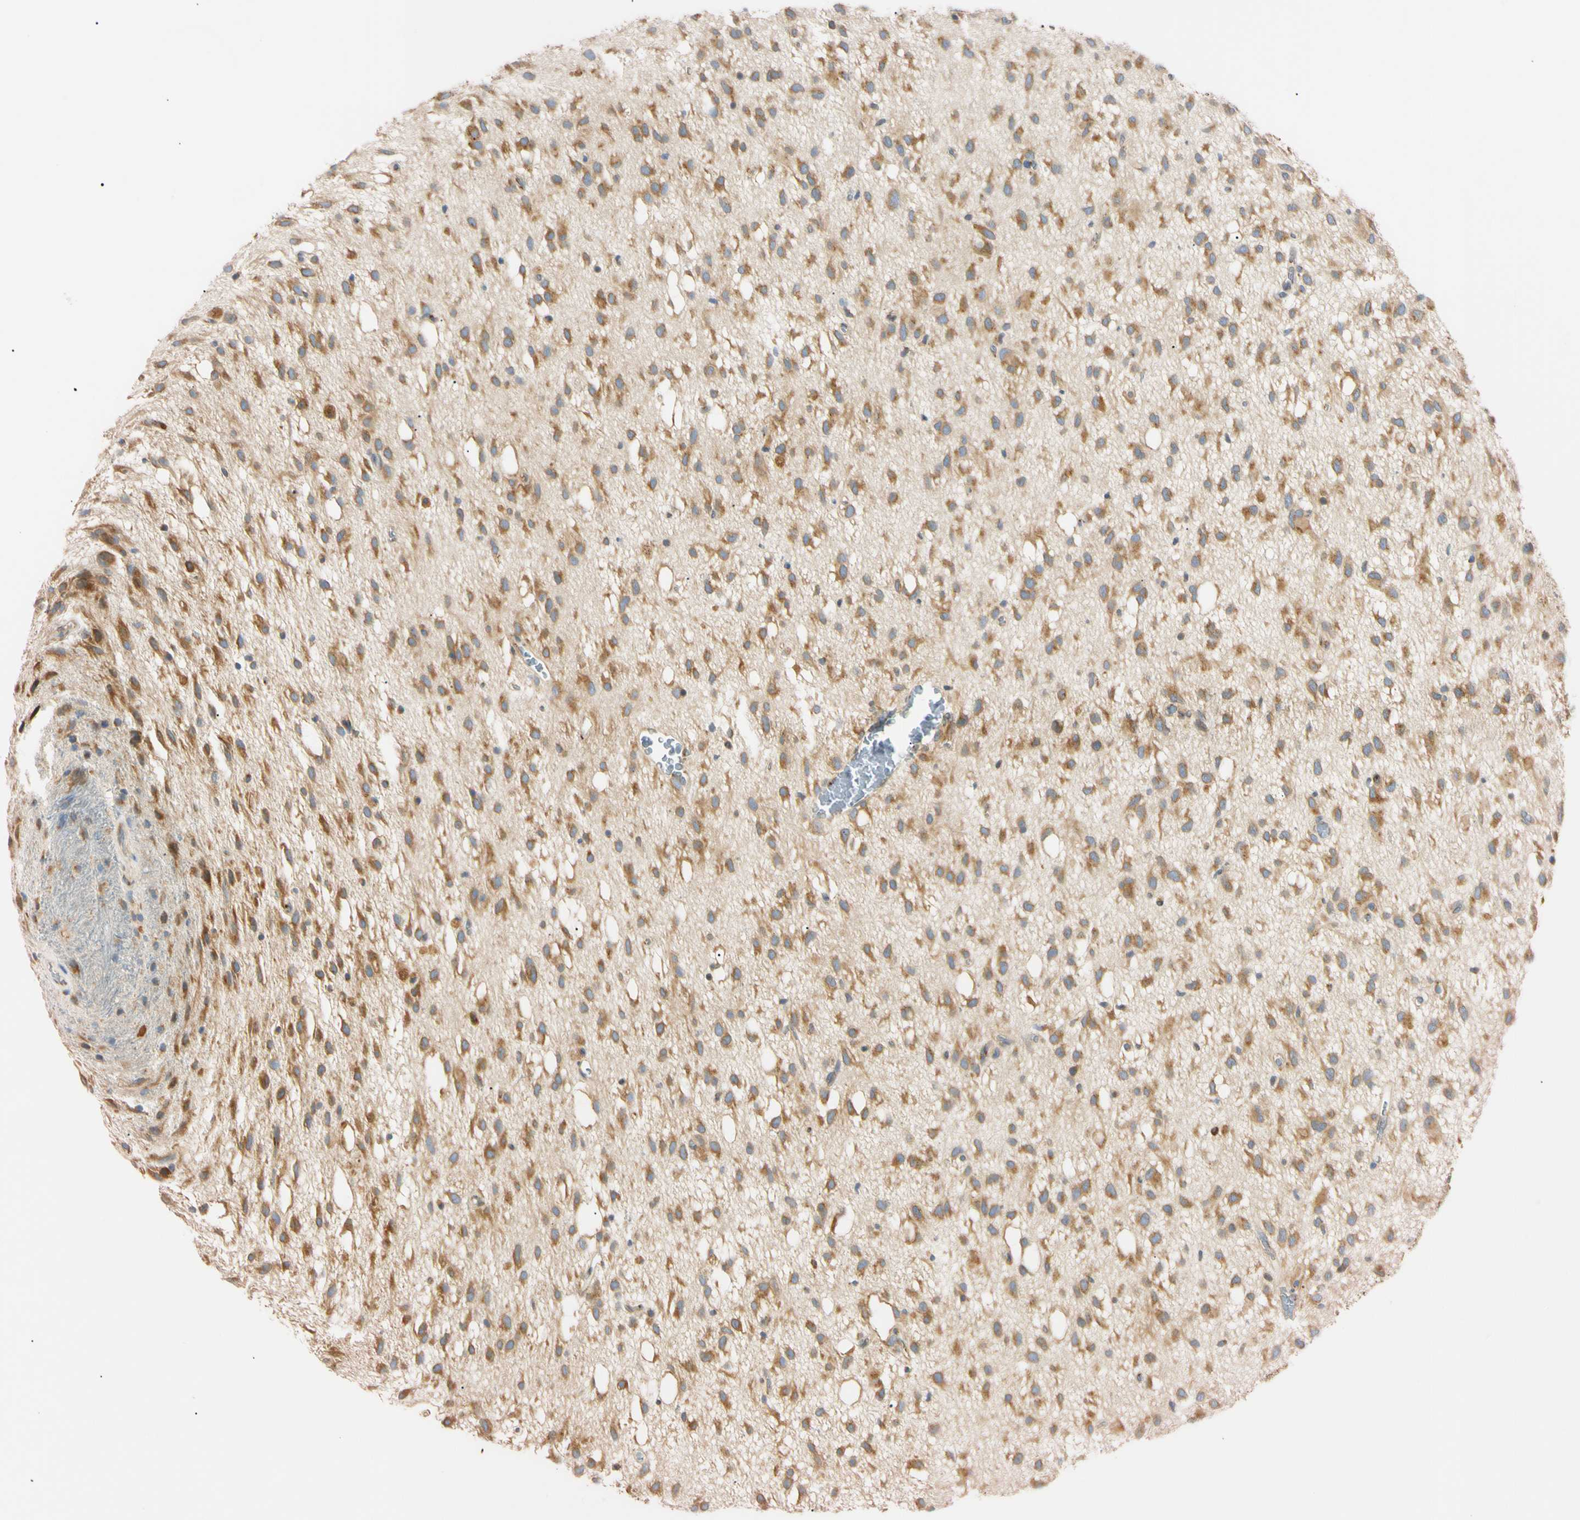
{"staining": {"intensity": "moderate", "quantity": ">75%", "location": "cytoplasmic/membranous"}, "tissue": "glioma", "cell_type": "Tumor cells", "image_type": "cancer", "snomed": [{"axis": "morphology", "description": "Glioma, malignant, Low grade"}, {"axis": "topography", "description": "Brain"}], "caption": "There is medium levels of moderate cytoplasmic/membranous staining in tumor cells of glioma, as demonstrated by immunohistochemical staining (brown color).", "gene": "IER3IP1", "patient": {"sex": "male", "age": 77}}